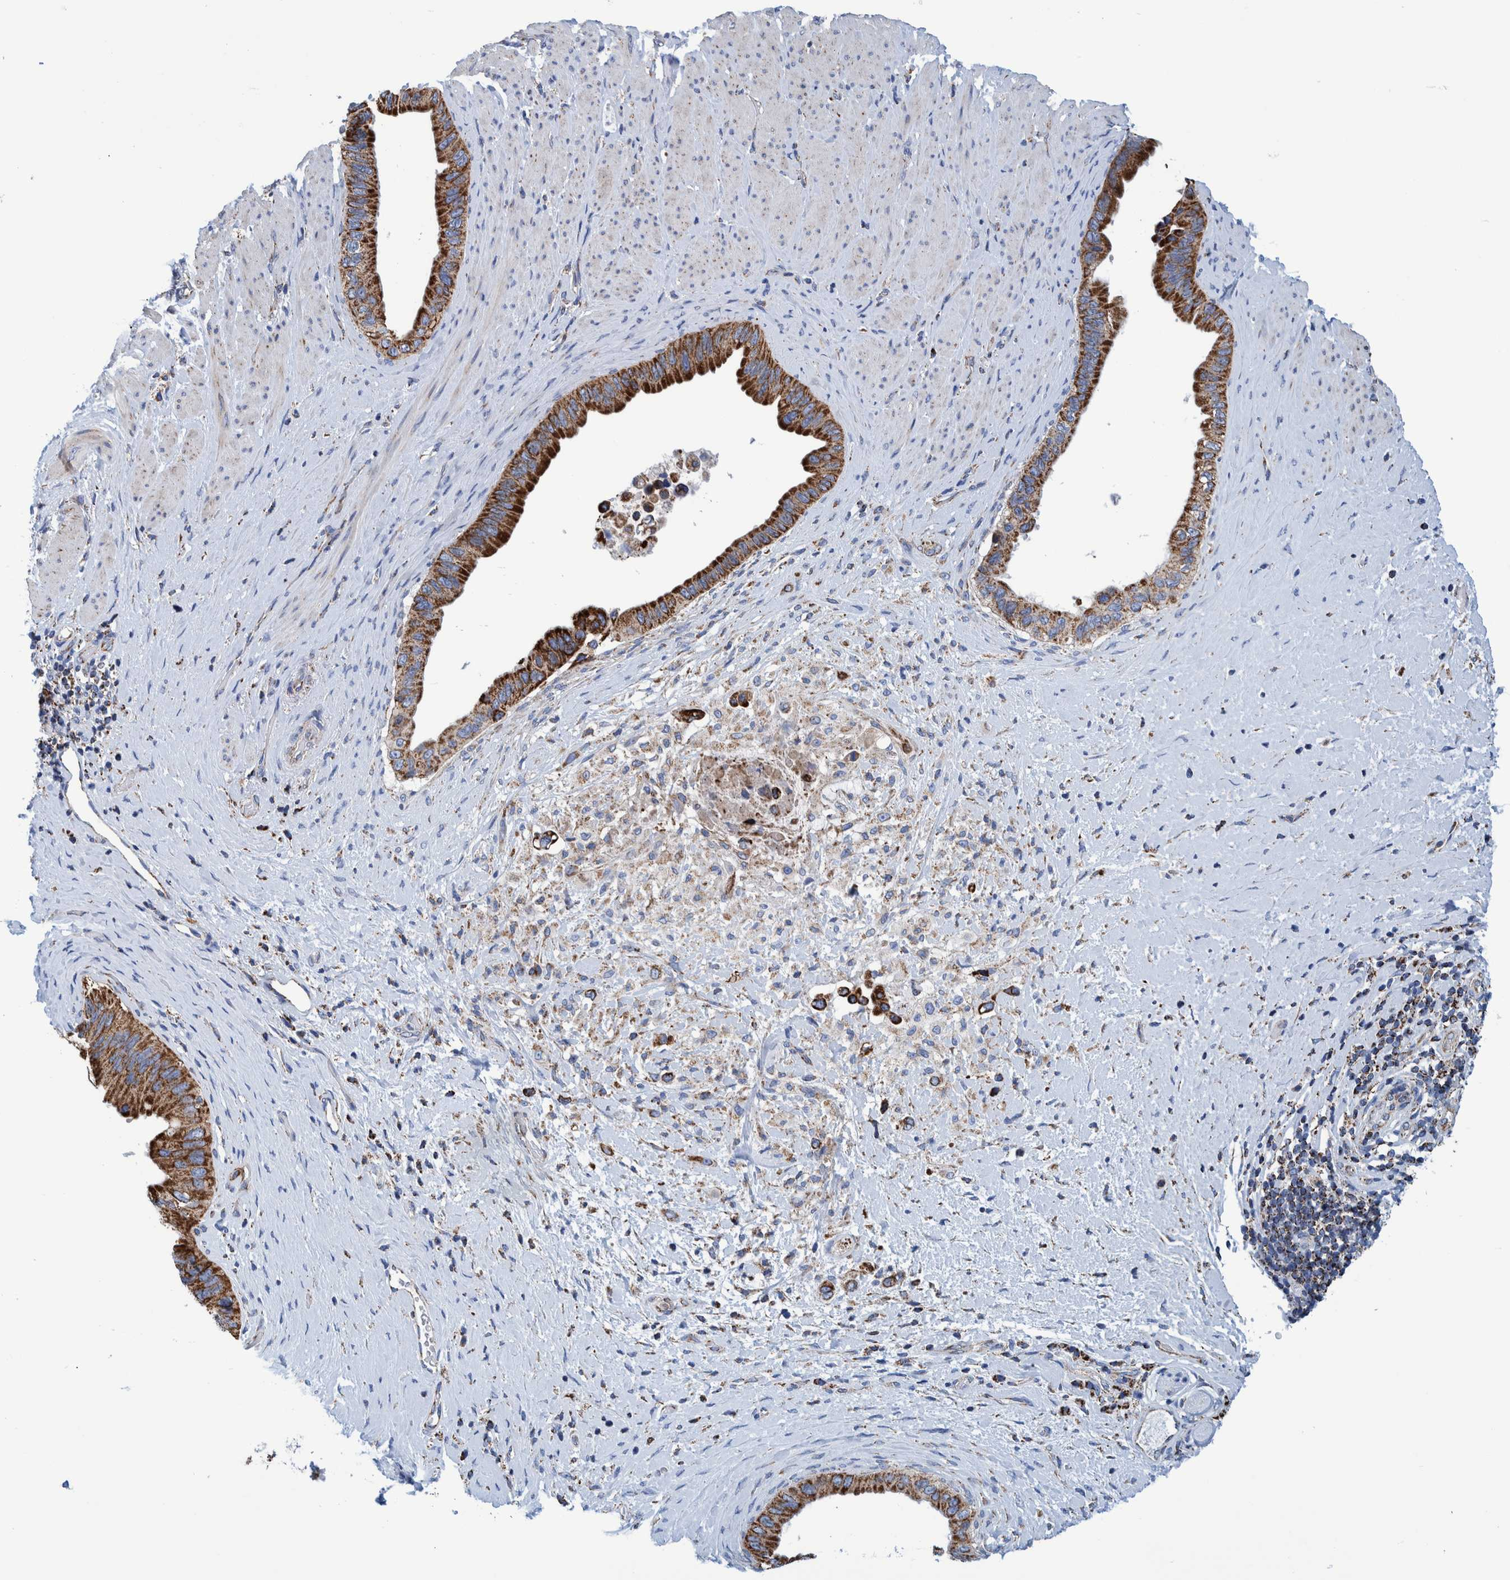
{"staining": {"intensity": "strong", "quantity": ">75%", "location": "cytoplasmic/membranous"}, "tissue": "pancreatic cancer", "cell_type": "Tumor cells", "image_type": "cancer", "snomed": [{"axis": "morphology", "description": "Adenocarcinoma, NOS"}, {"axis": "topography", "description": "Pancreas"}], "caption": "A brown stain shows strong cytoplasmic/membranous expression of a protein in human adenocarcinoma (pancreatic) tumor cells.", "gene": "BZW2", "patient": {"sex": "female", "age": 56}}